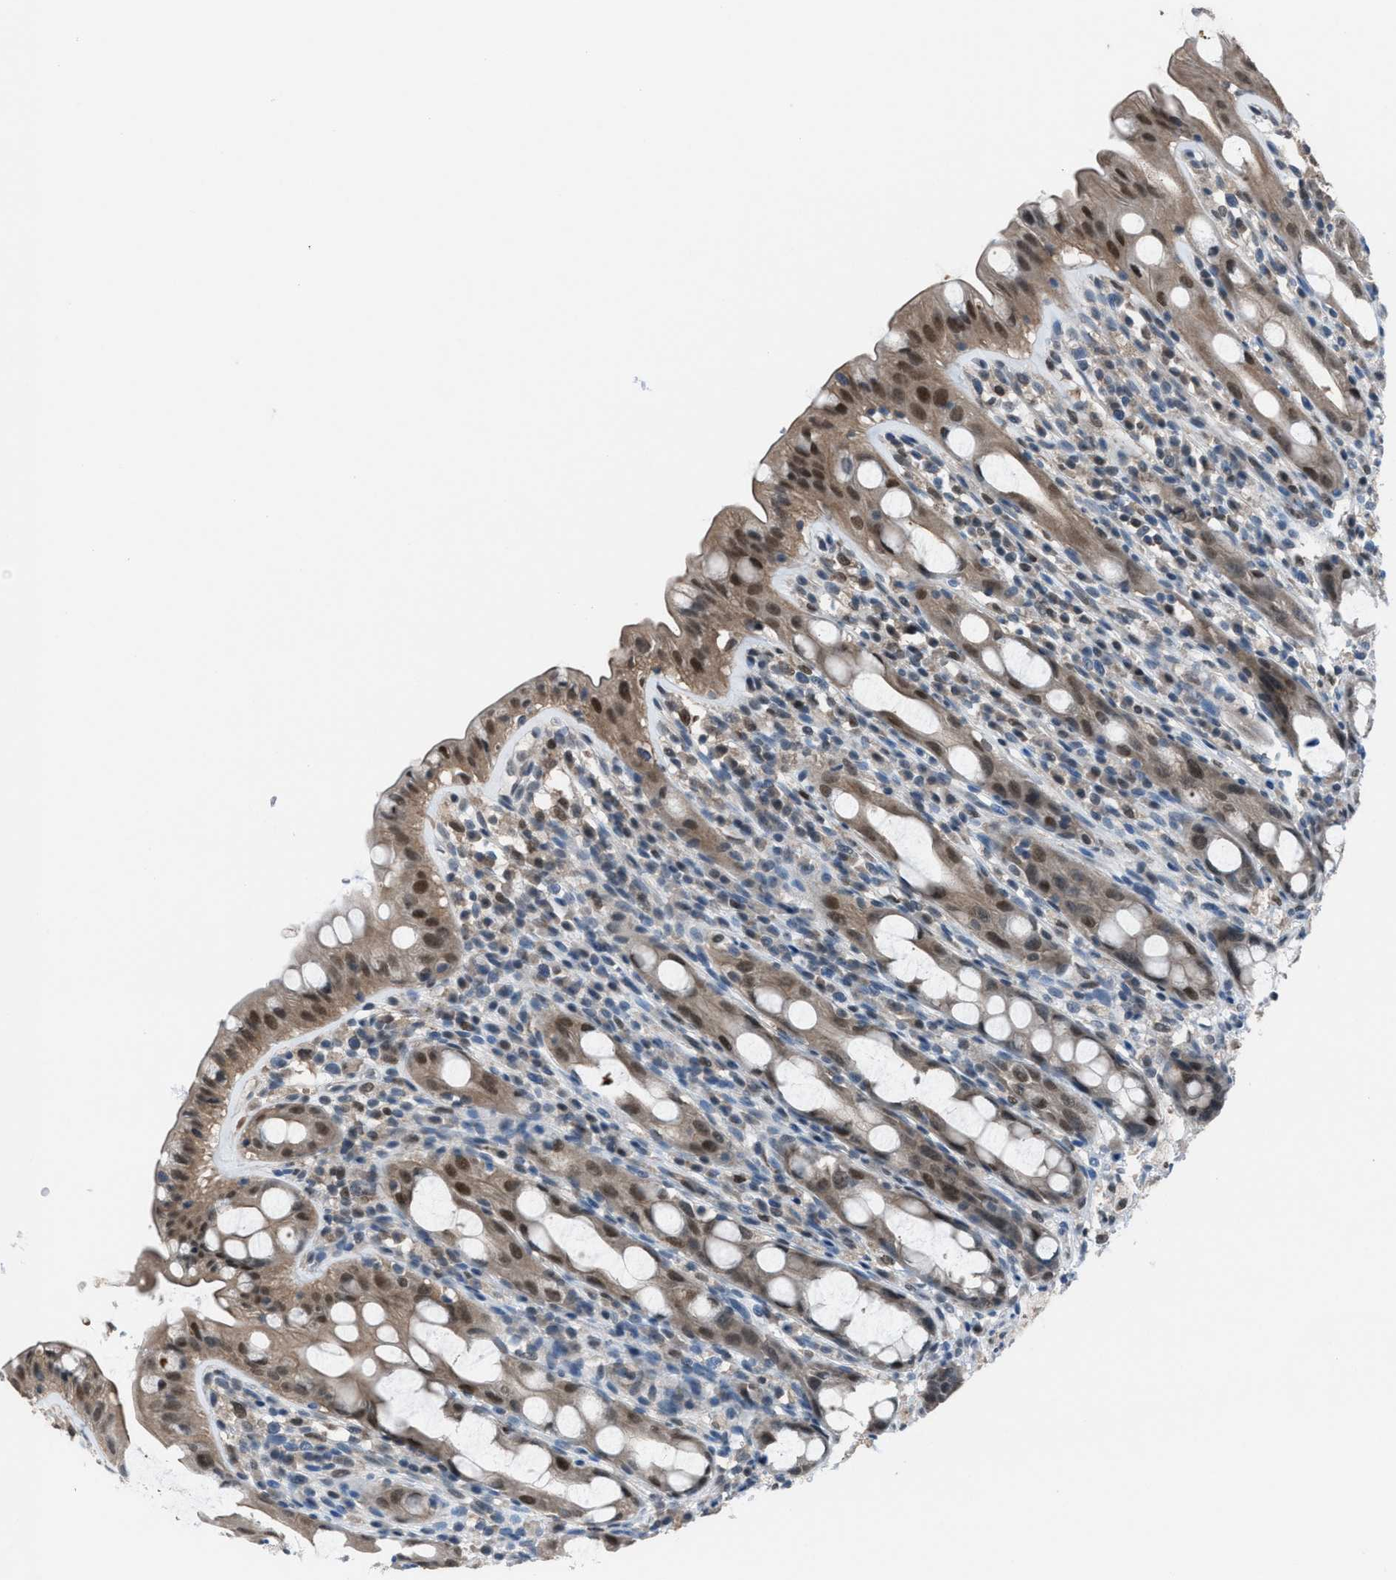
{"staining": {"intensity": "moderate", "quantity": "25%-75%", "location": "cytoplasmic/membranous,nuclear"}, "tissue": "rectum", "cell_type": "Glandular cells", "image_type": "normal", "snomed": [{"axis": "morphology", "description": "Normal tissue, NOS"}, {"axis": "topography", "description": "Rectum"}], "caption": "Immunohistochemical staining of normal rectum demonstrates medium levels of moderate cytoplasmic/membranous,nuclear positivity in approximately 25%-75% of glandular cells.", "gene": "ZNF276", "patient": {"sex": "male", "age": 44}}